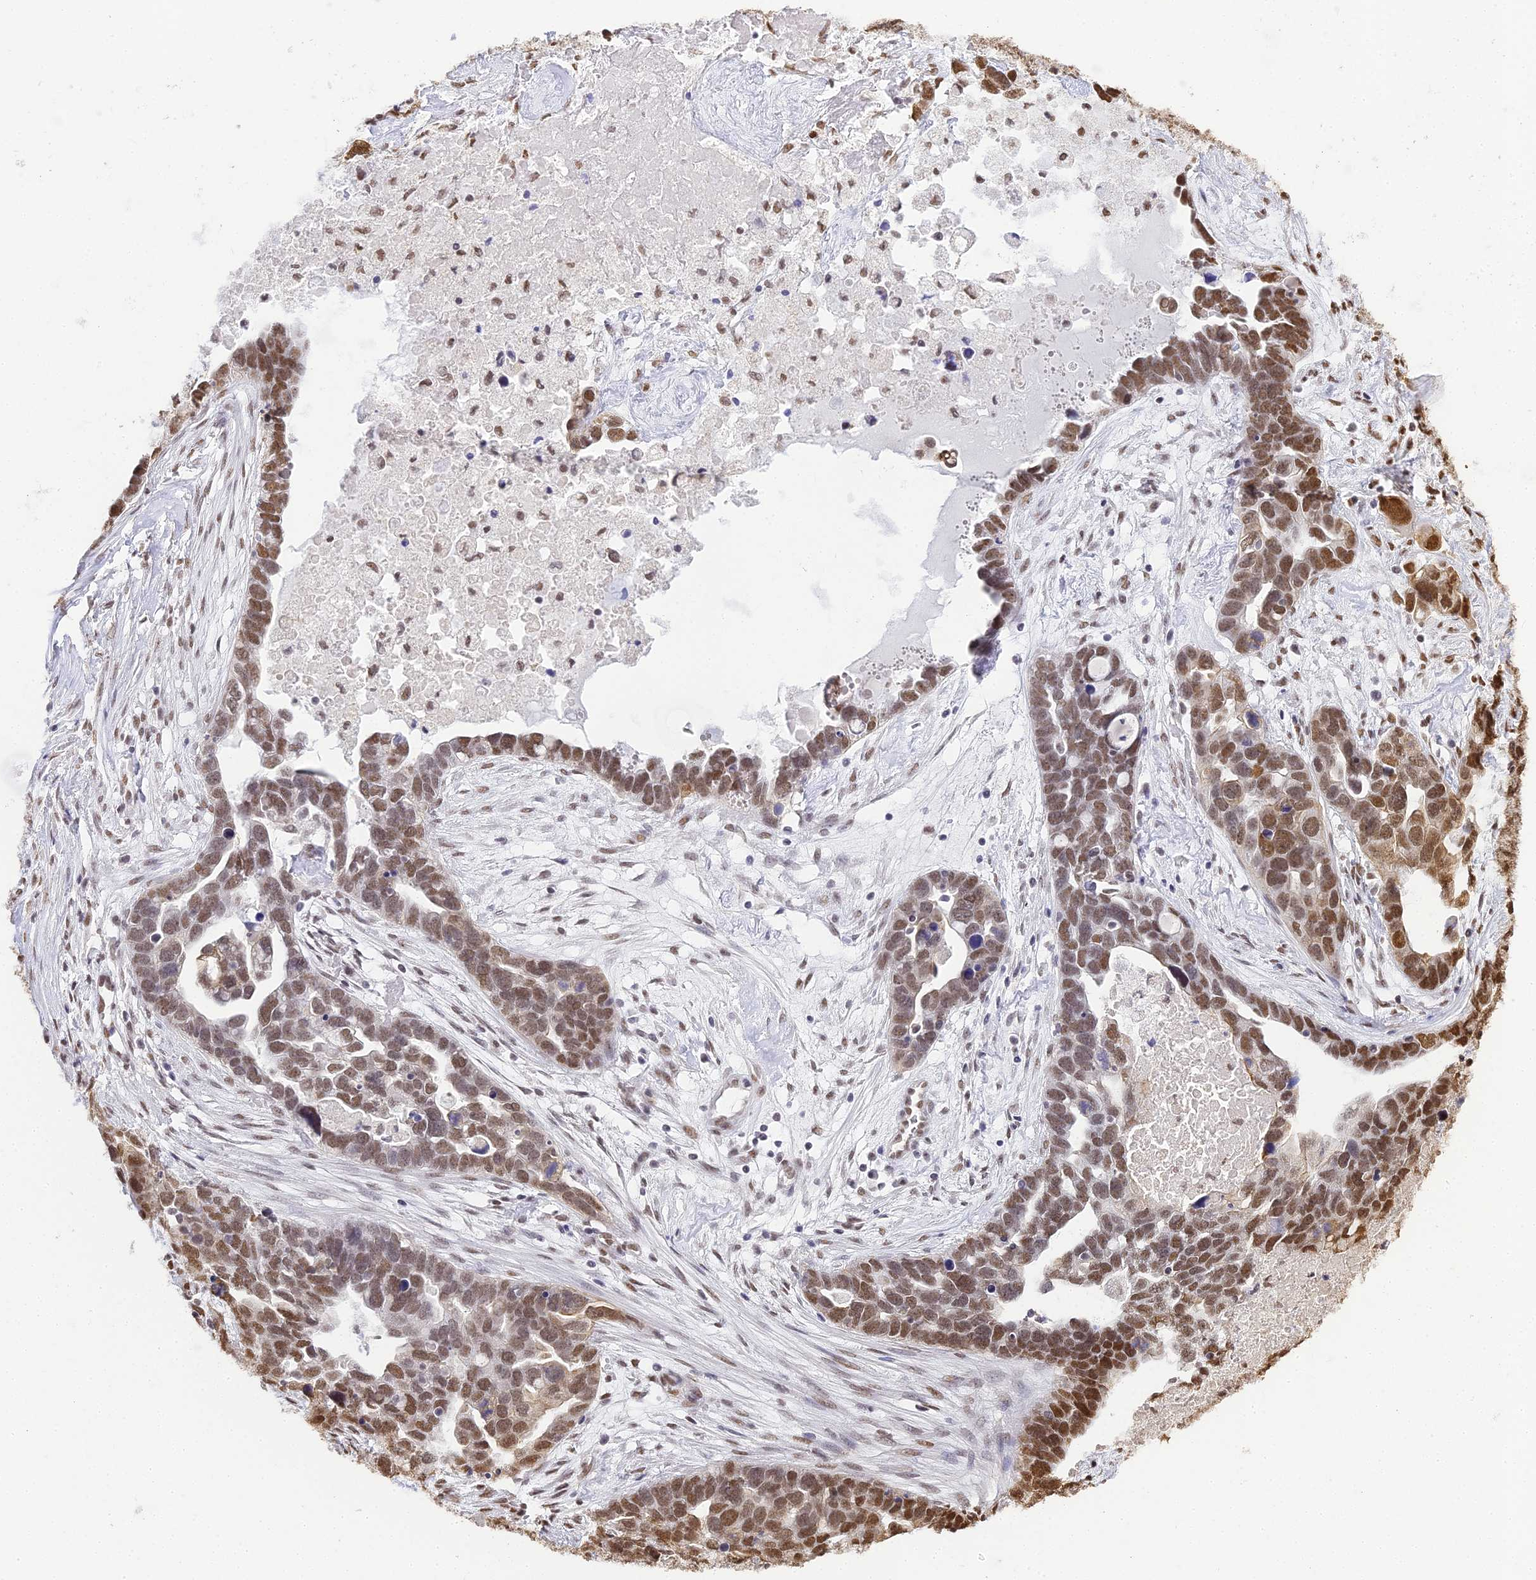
{"staining": {"intensity": "moderate", "quantity": ">75%", "location": "nuclear"}, "tissue": "ovarian cancer", "cell_type": "Tumor cells", "image_type": "cancer", "snomed": [{"axis": "morphology", "description": "Cystadenocarcinoma, serous, NOS"}, {"axis": "topography", "description": "Ovary"}], "caption": "Ovarian cancer tissue reveals moderate nuclear staining in approximately >75% of tumor cells, visualized by immunohistochemistry.", "gene": "HNRNPA1", "patient": {"sex": "female", "age": 54}}